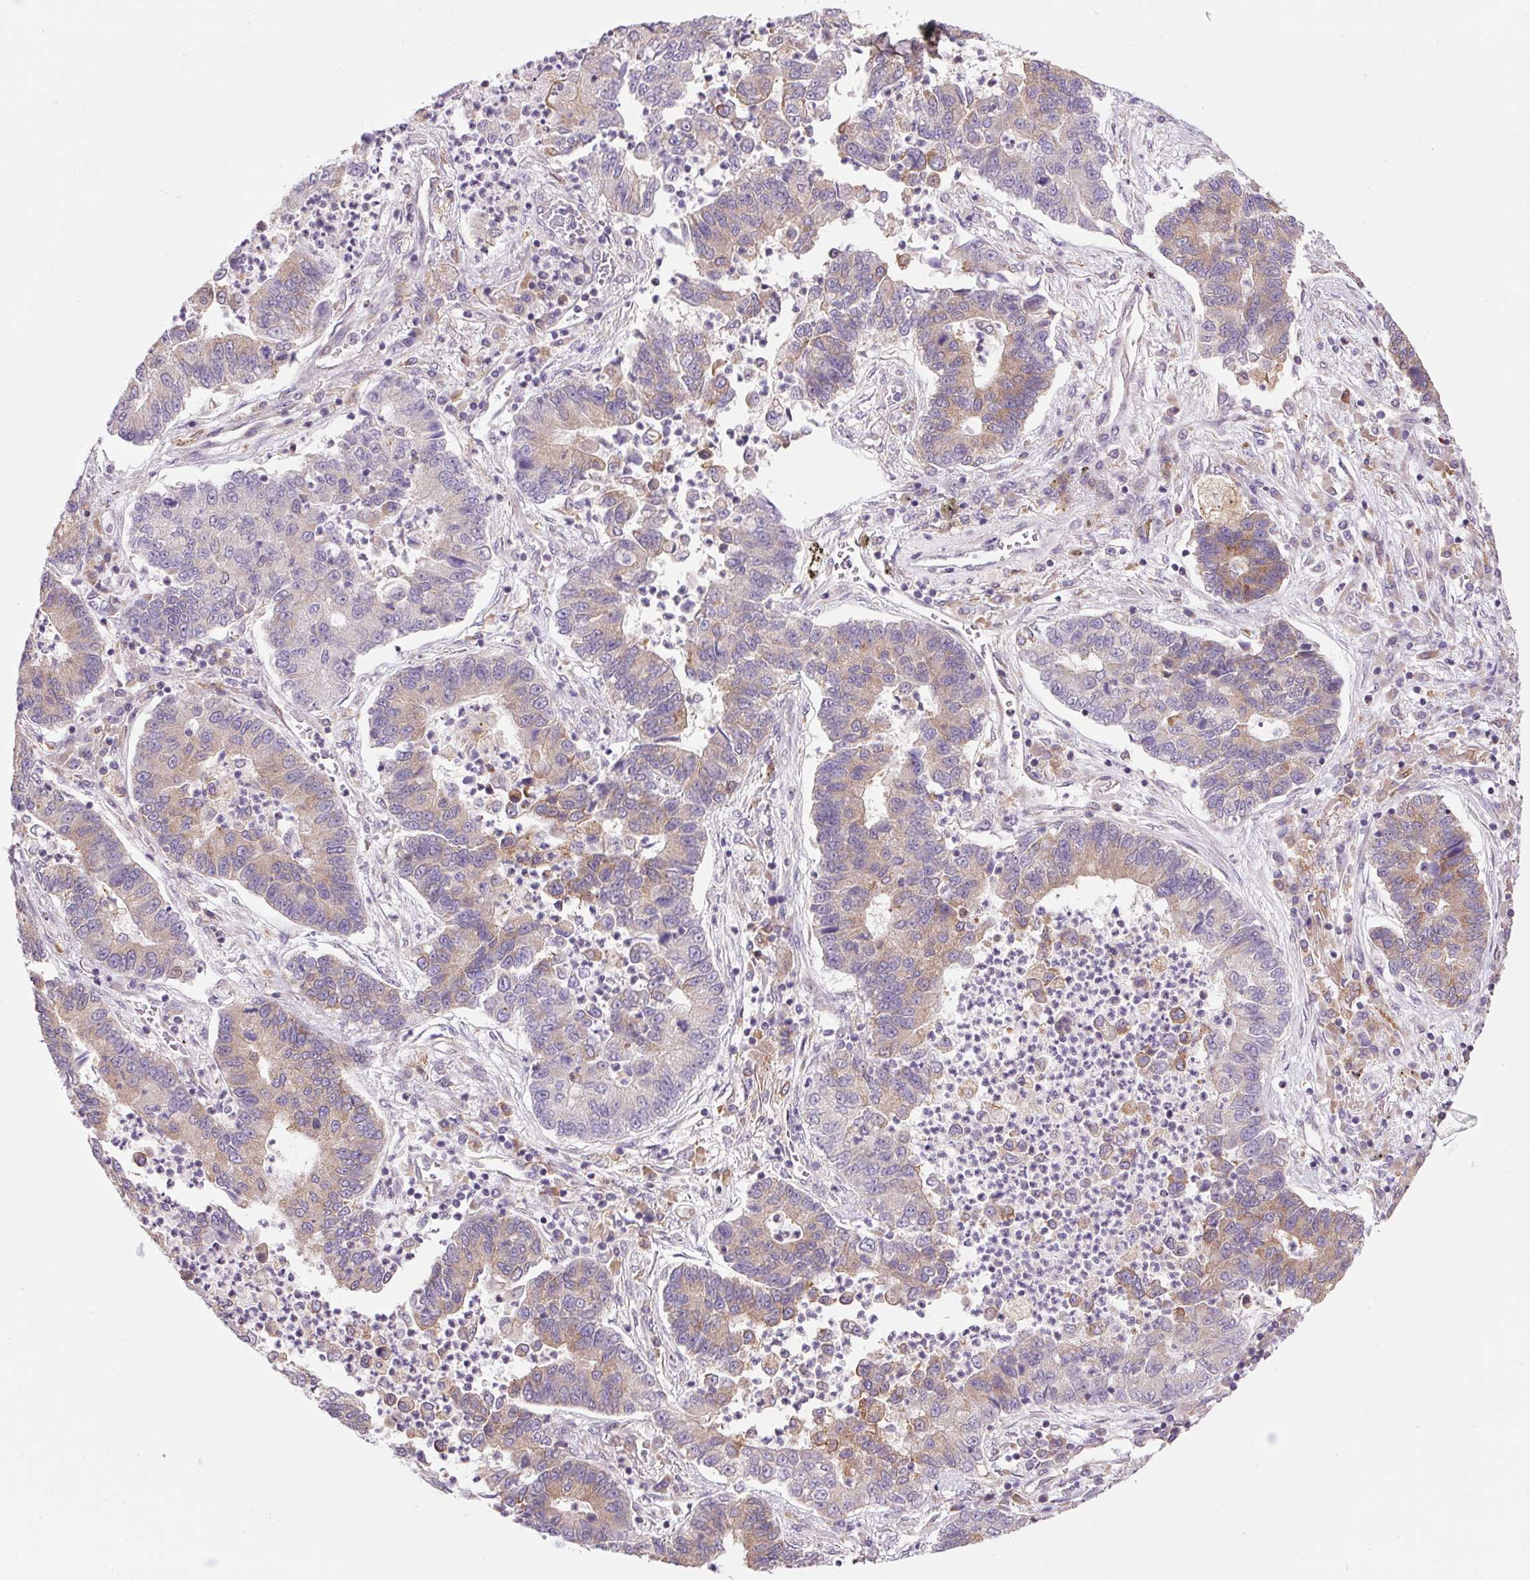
{"staining": {"intensity": "weak", "quantity": "25%-75%", "location": "cytoplasmic/membranous"}, "tissue": "lung cancer", "cell_type": "Tumor cells", "image_type": "cancer", "snomed": [{"axis": "morphology", "description": "Adenocarcinoma, NOS"}, {"axis": "topography", "description": "Lung"}], "caption": "This photomicrograph demonstrates immunohistochemistry staining of human lung adenocarcinoma, with low weak cytoplasmic/membranous expression in about 25%-75% of tumor cells.", "gene": "KLHL20", "patient": {"sex": "female", "age": 57}}